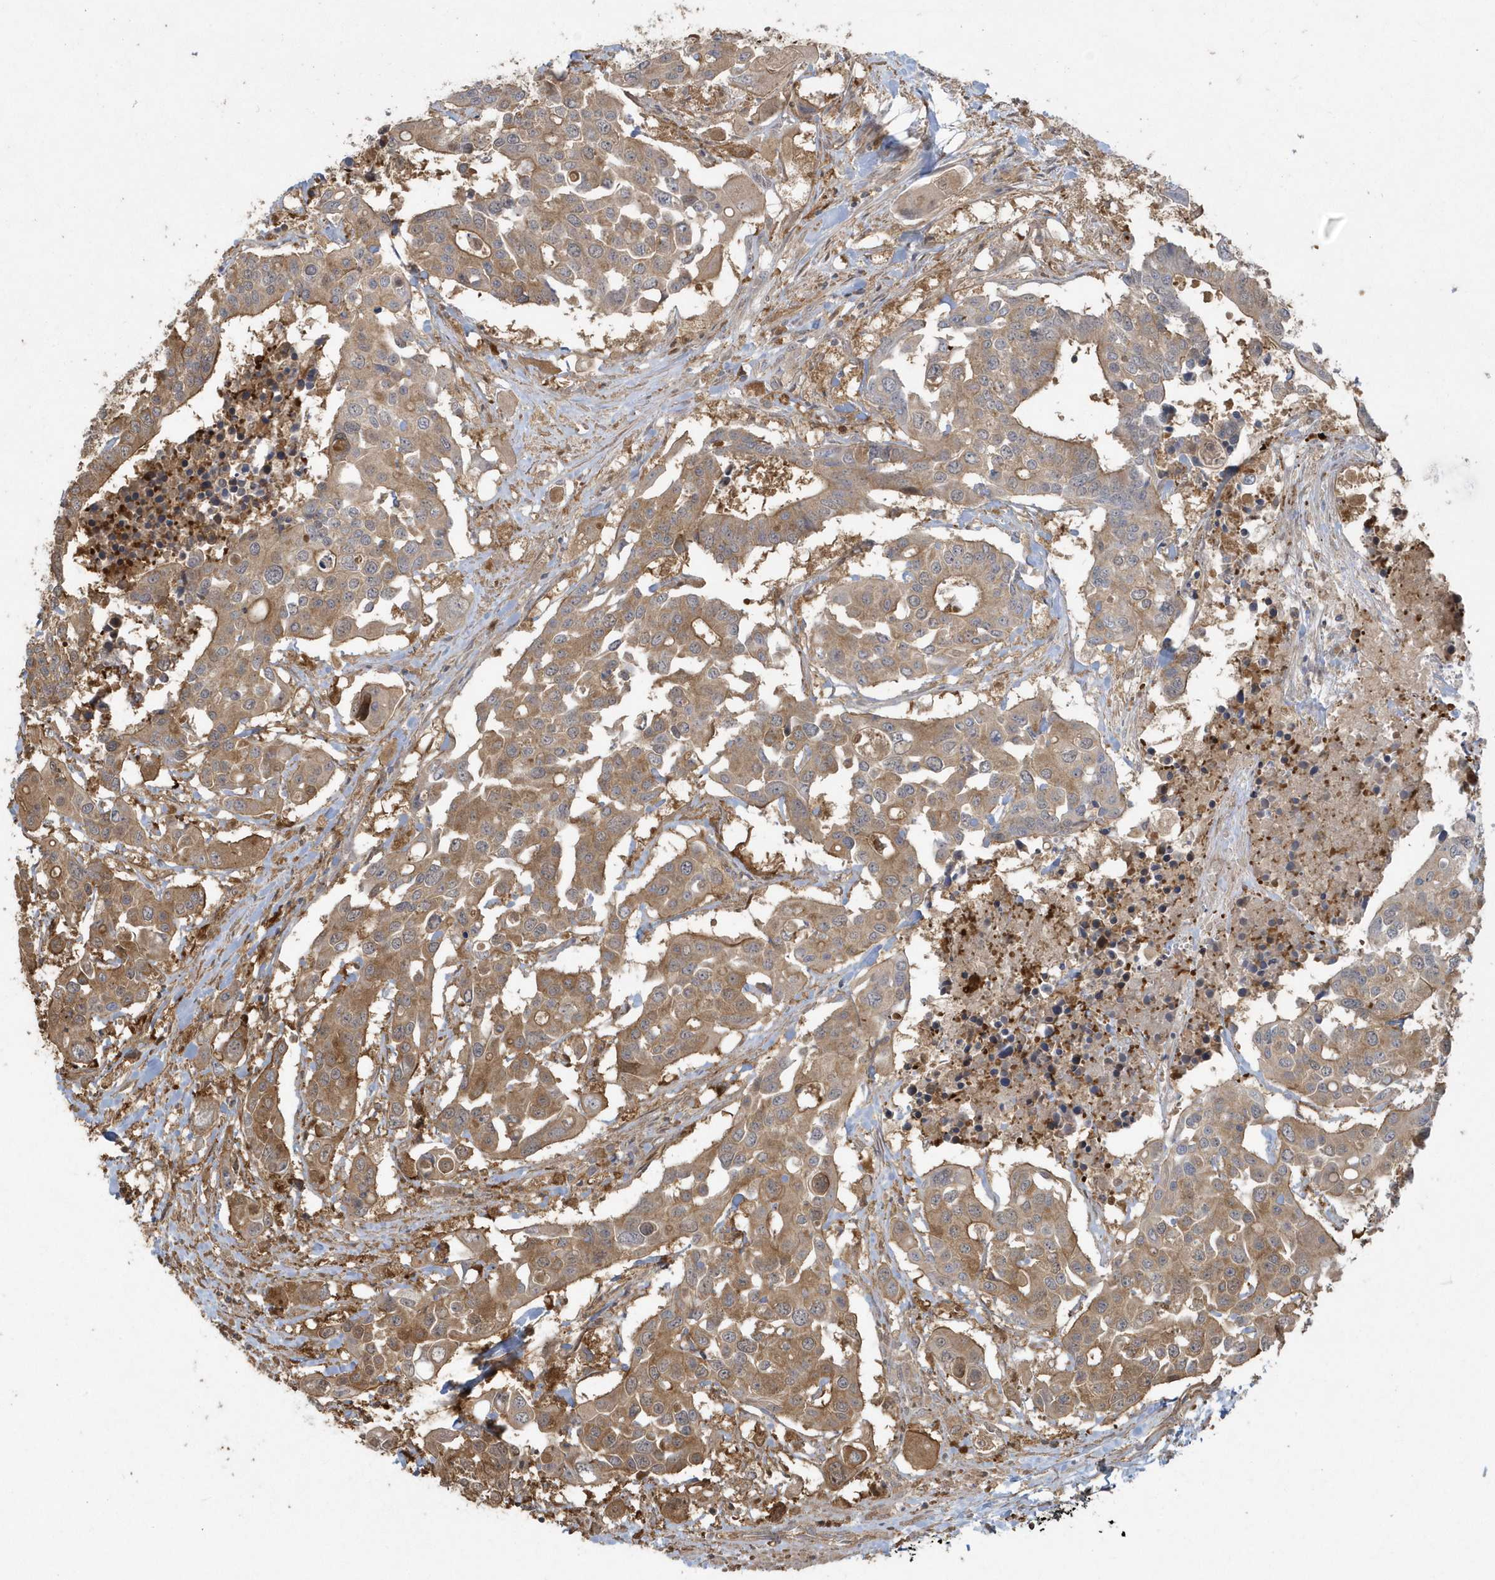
{"staining": {"intensity": "moderate", "quantity": ">75%", "location": "cytoplasmic/membranous,nuclear"}, "tissue": "colorectal cancer", "cell_type": "Tumor cells", "image_type": "cancer", "snomed": [{"axis": "morphology", "description": "Adenocarcinoma, NOS"}, {"axis": "topography", "description": "Colon"}], "caption": "Protein positivity by IHC shows moderate cytoplasmic/membranous and nuclear staining in about >75% of tumor cells in adenocarcinoma (colorectal). (DAB = brown stain, brightfield microscopy at high magnification).", "gene": "HNMT", "patient": {"sex": "male", "age": 77}}